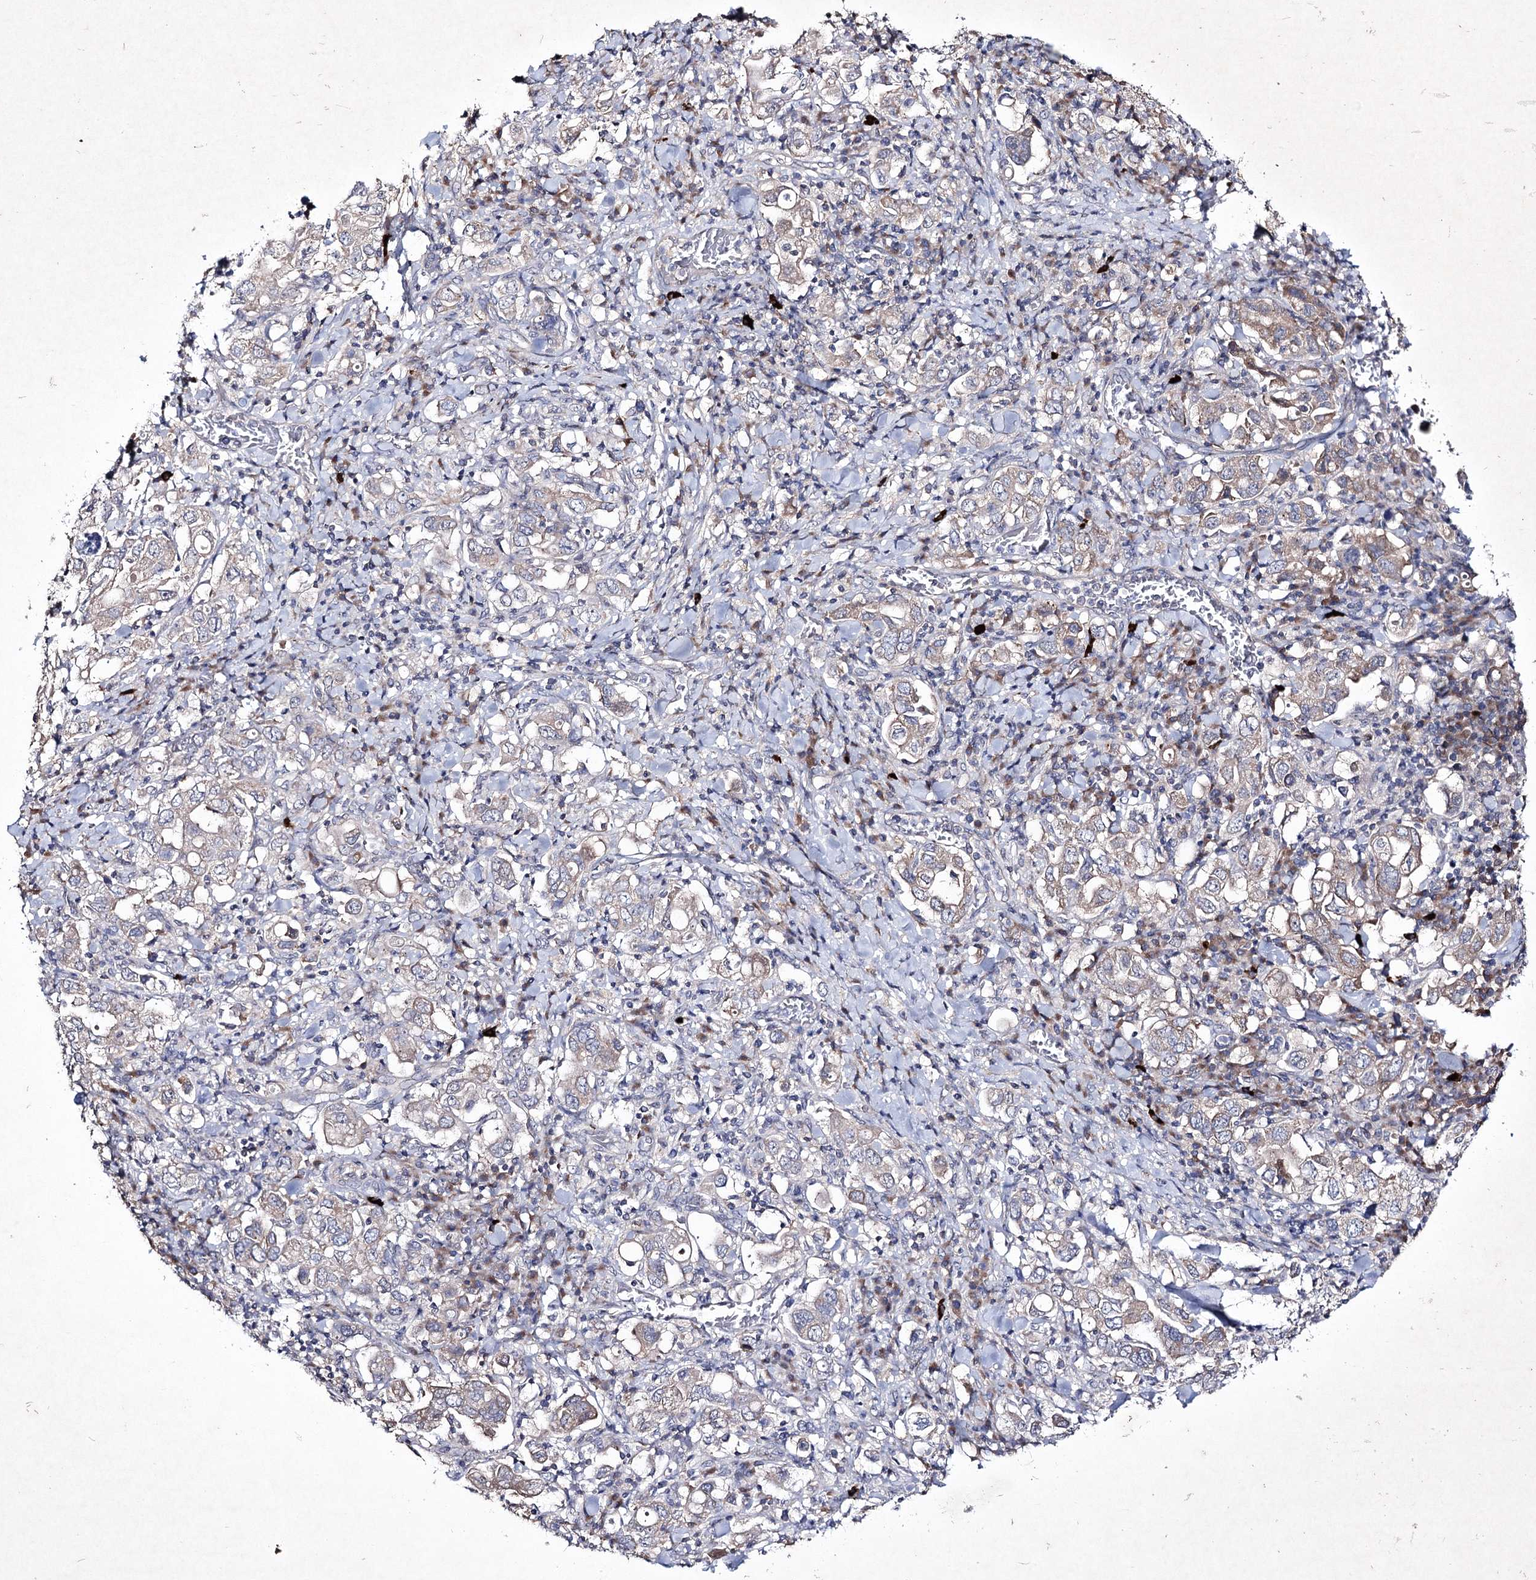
{"staining": {"intensity": "weak", "quantity": "<25%", "location": "cytoplasmic/membranous"}, "tissue": "stomach cancer", "cell_type": "Tumor cells", "image_type": "cancer", "snomed": [{"axis": "morphology", "description": "Adenocarcinoma, NOS"}, {"axis": "topography", "description": "Stomach, upper"}], "caption": "The micrograph shows no significant expression in tumor cells of stomach cancer.", "gene": "SEMA4G", "patient": {"sex": "male", "age": 62}}